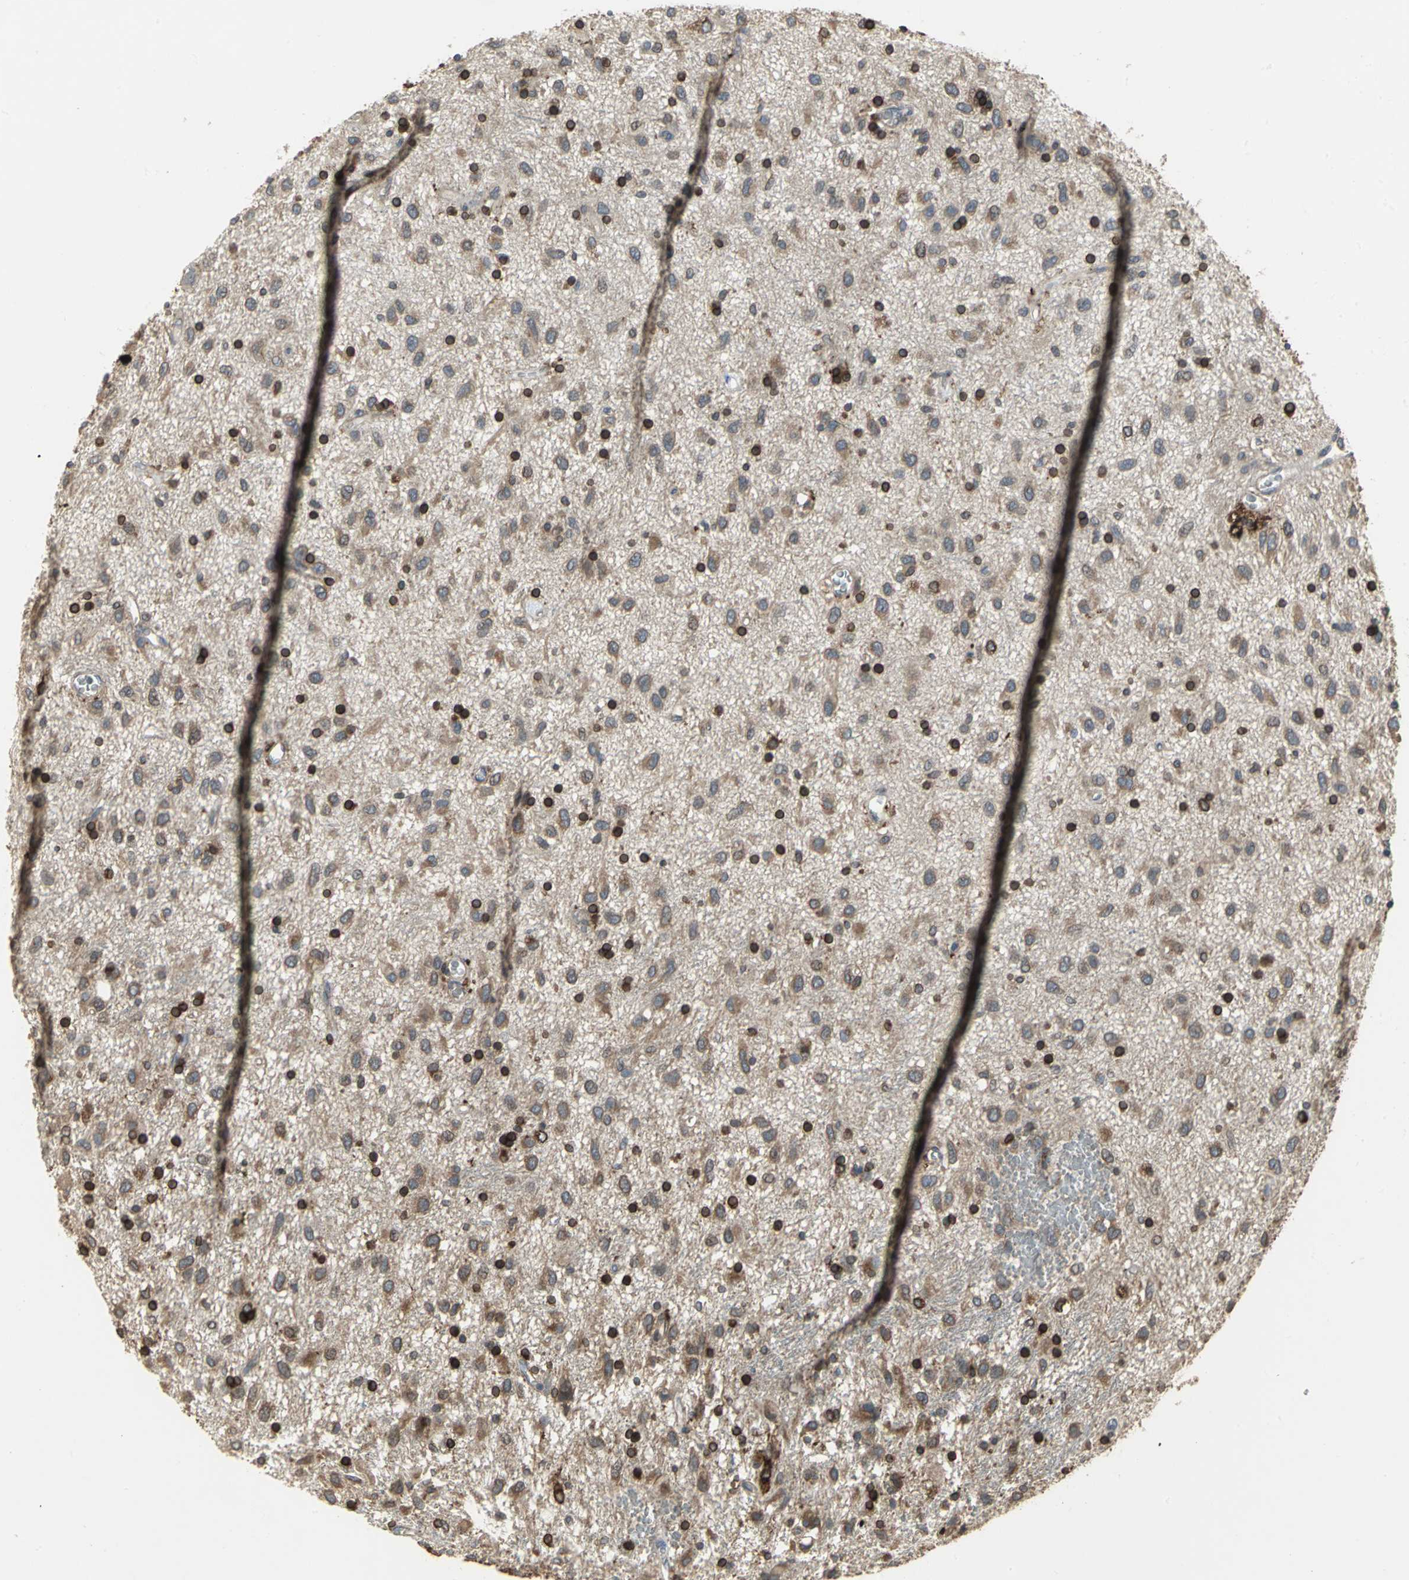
{"staining": {"intensity": "weak", "quantity": "25%-75%", "location": "cytoplasmic/membranous"}, "tissue": "glioma", "cell_type": "Tumor cells", "image_type": "cancer", "snomed": [{"axis": "morphology", "description": "Glioma, malignant, Low grade"}, {"axis": "topography", "description": "Brain"}], "caption": "Immunohistochemical staining of human malignant low-grade glioma reveals low levels of weak cytoplasmic/membranous protein staining in approximately 25%-75% of tumor cells. (brown staining indicates protein expression, while blue staining denotes nuclei).", "gene": "SYVN1", "patient": {"sex": "male", "age": 77}}